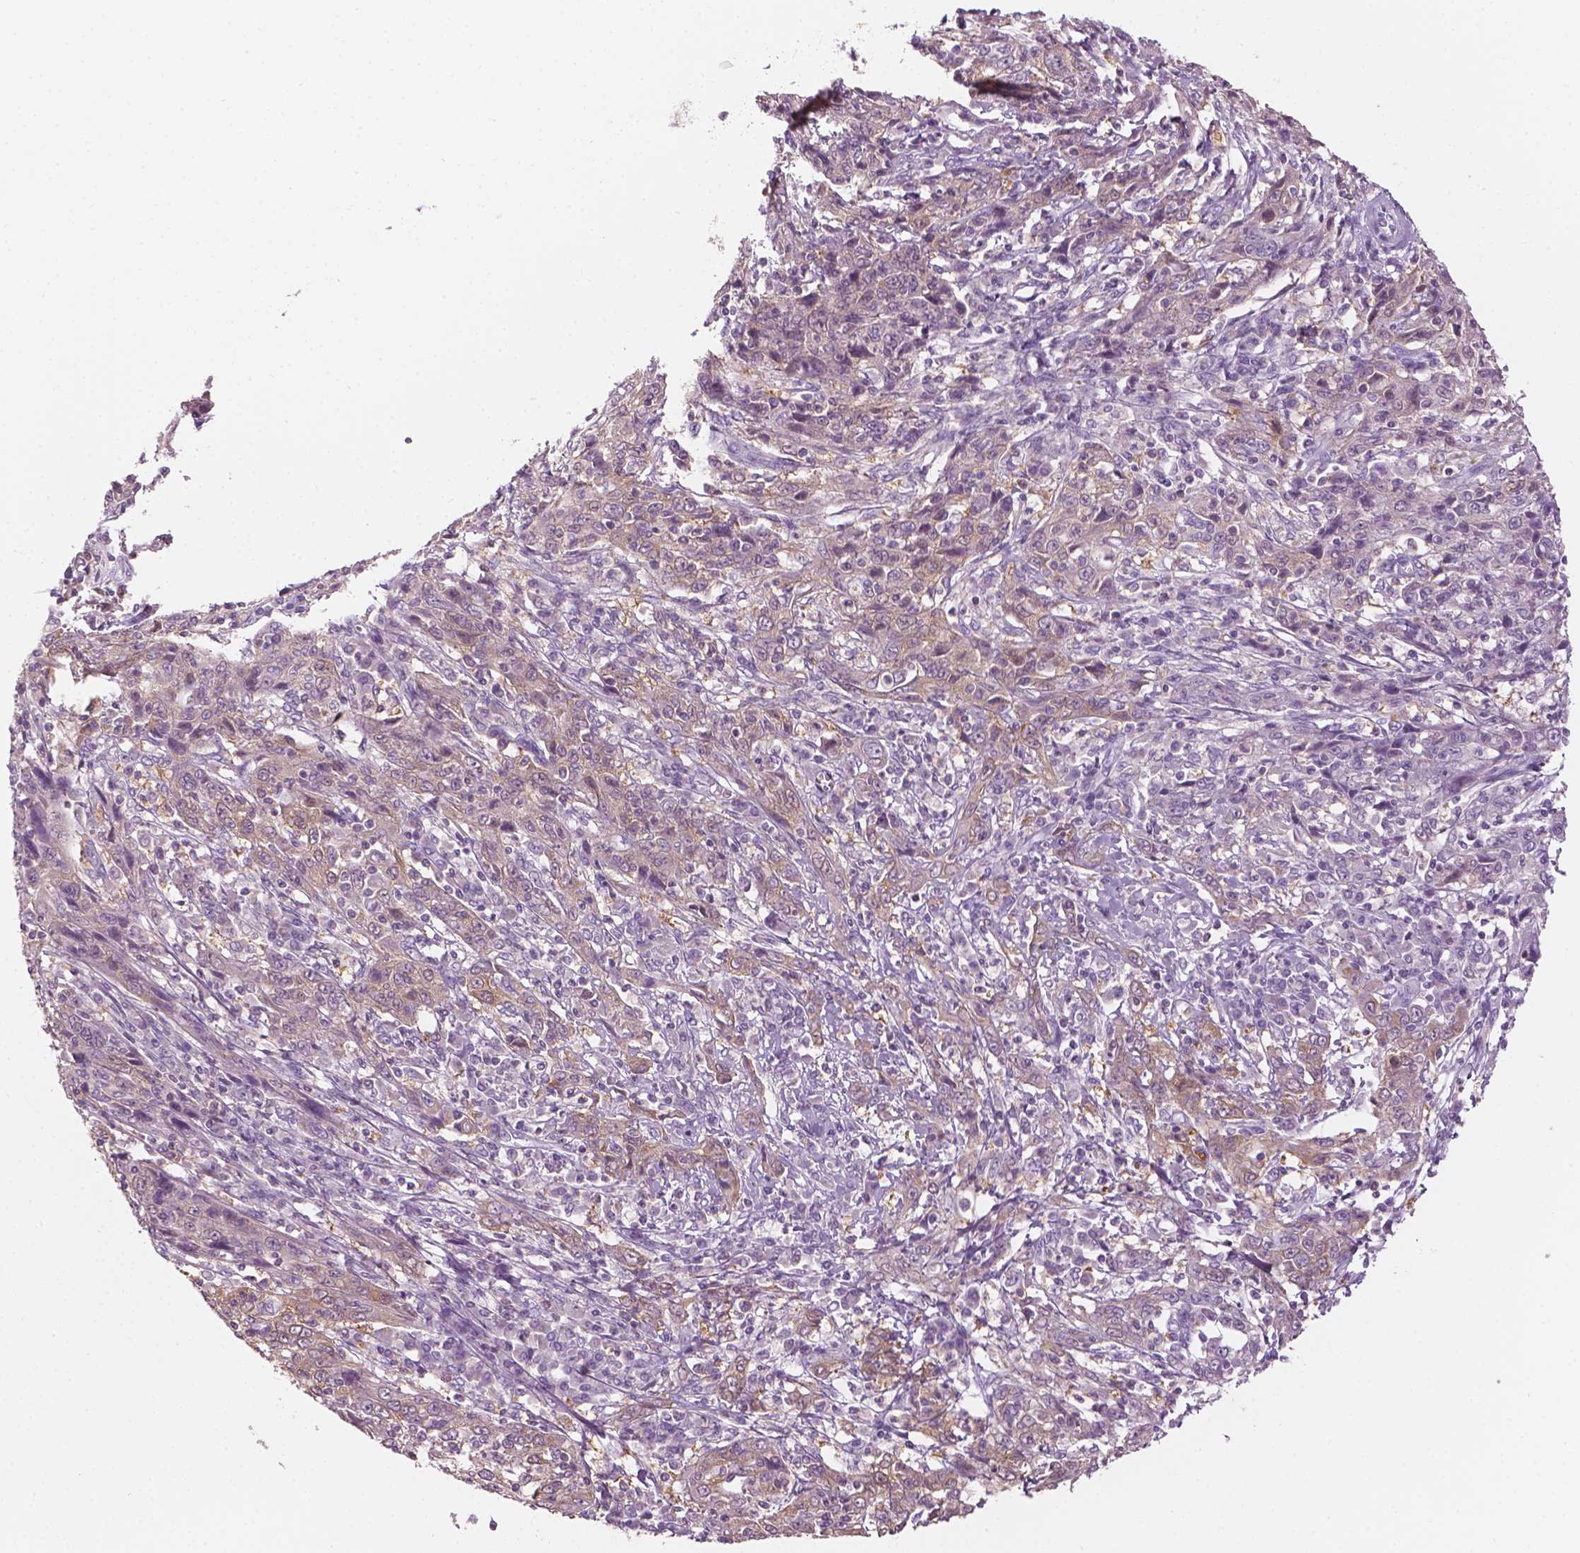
{"staining": {"intensity": "weak", "quantity": "25%-75%", "location": "cytoplasmic/membranous"}, "tissue": "cervical cancer", "cell_type": "Tumor cells", "image_type": "cancer", "snomed": [{"axis": "morphology", "description": "Squamous cell carcinoma, NOS"}, {"axis": "topography", "description": "Cervix"}], "caption": "DAB (3,3'-diaminobenzidine) immunohistochemical staining of human cervical cancer shows weak cytoplasmic/membranous protein staining in approximately 25%-75% of tumor cells. (DAB = brown stain, brightfield microscopy at high magnification).", "gene": "SHMT1", "patient": {"sex": "female", "age": 46}}